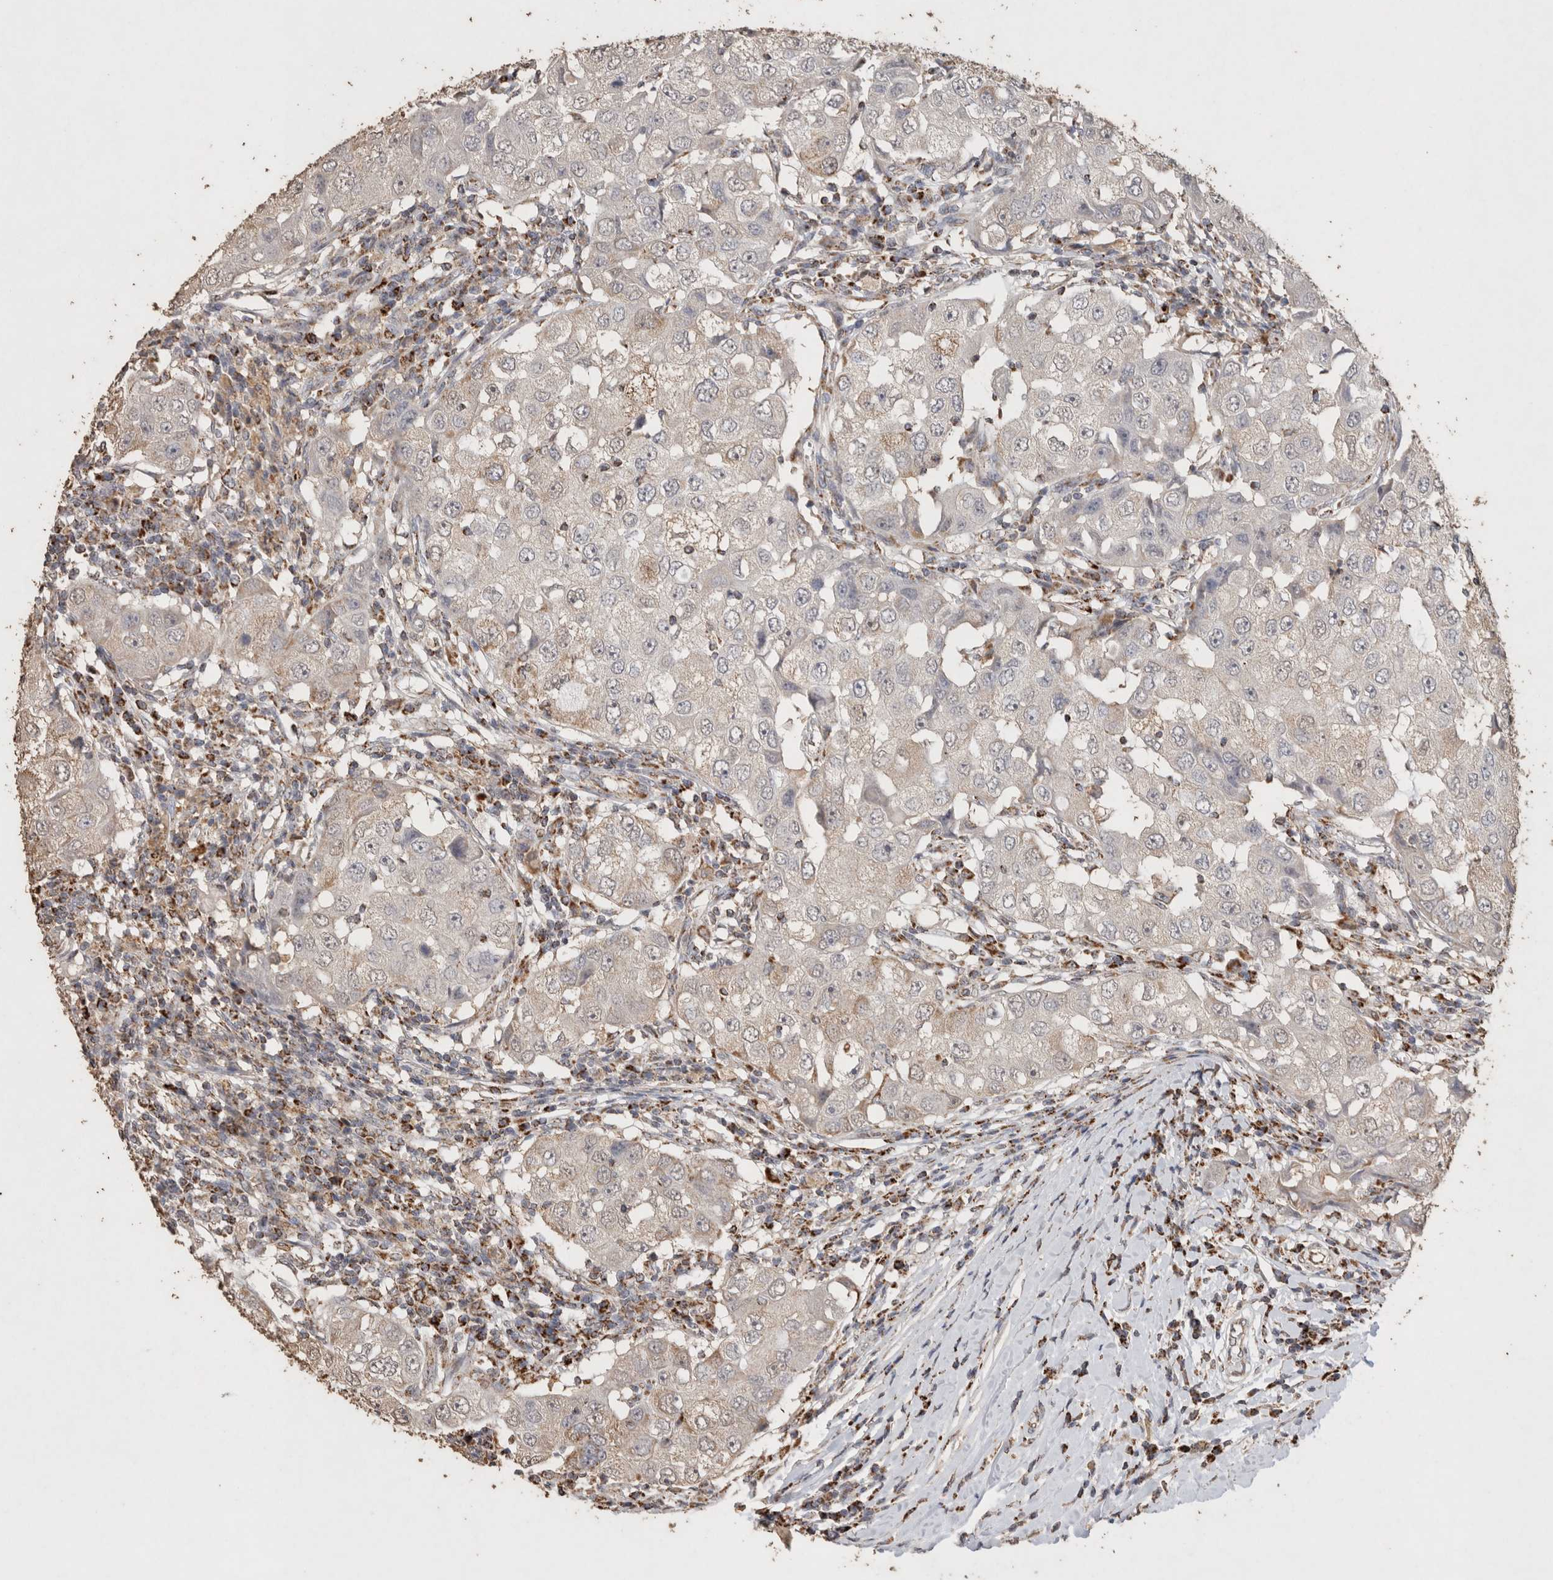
{"staining": {"intensity": "negative", "quantity": "none", "location": "none"}, "tissue": "breast cancer", "cell_type": "Tumor cells", "image_type": "cancer", "snomed": [{"axis": "morphology", "description": "Duct carcinoma"}, {"axis": "topography", "description": "Breast"}], "caption": "A high-resolution micrograph shows IHC staining of breast cancer (invasive ductal carcinoma), which reveals no significant staining in tumor cells. (Stains: DAB immunohistochemistry with hematoxylin counter stain, Microscopy: brightfield microscopy at high magnification).", "gene": "ACADM", "patient": {"sex": "female", "age": 27}}